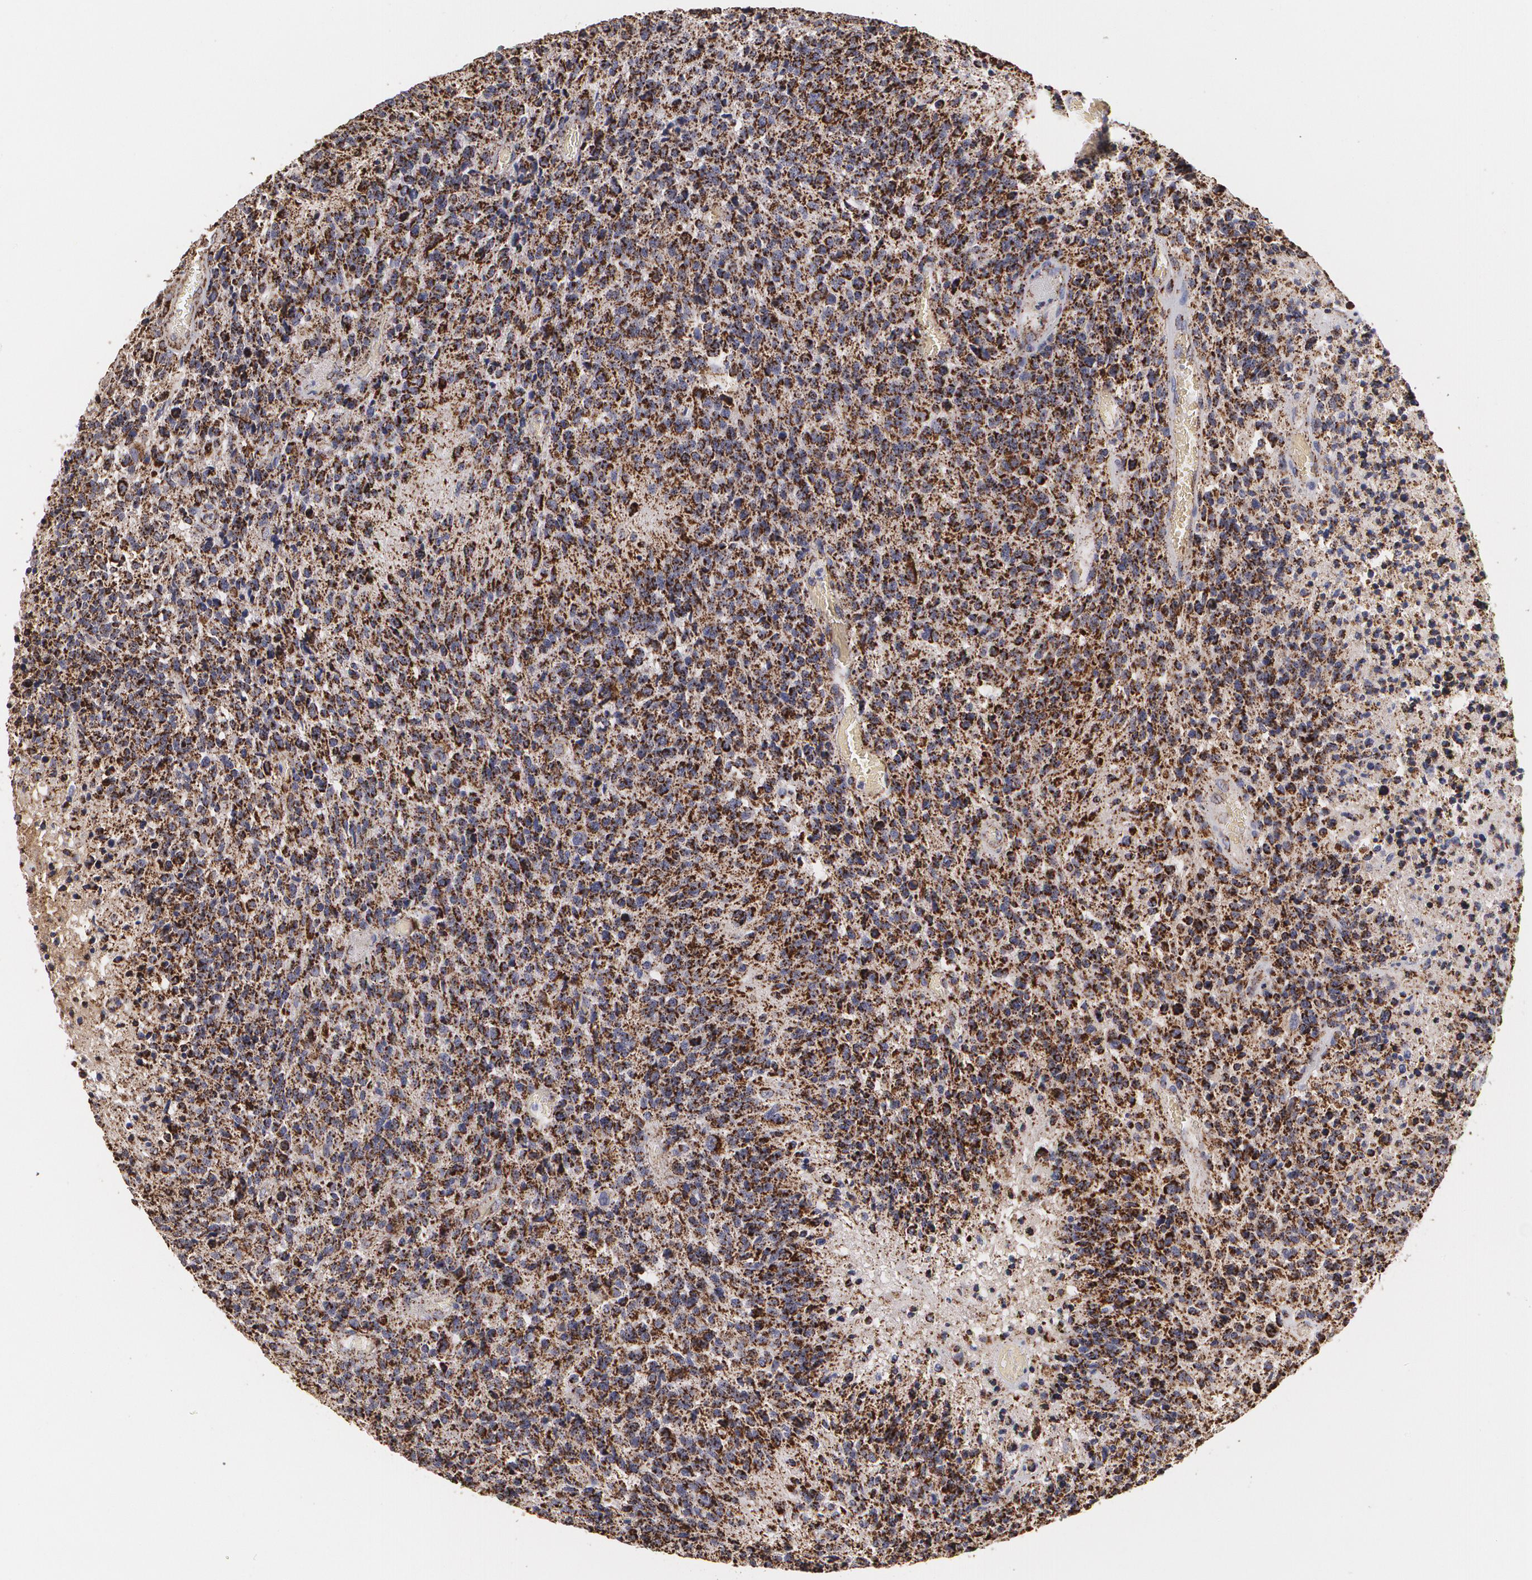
{"staining": {"intensity": "strong", "quantity": ">75%", "location": "cytoplasmic/membranous"}, "tissue": "glioma", "cell_type": "Tumor cells", "image_type": "cancer", "snomed": [{"axis": "morphology", "description": "Glioma, malignant, High grade"}, {"axis": "topography", "description": "Brain"}], "caption": "IHC (DAB) staining of human high-grade glioma (malignant) shows strong cytoplasmic/membranous protein staining in approximately >75% of tumor cells.", "gene": "HSPD1", "patient": {"sex": "male", "age": 36}}